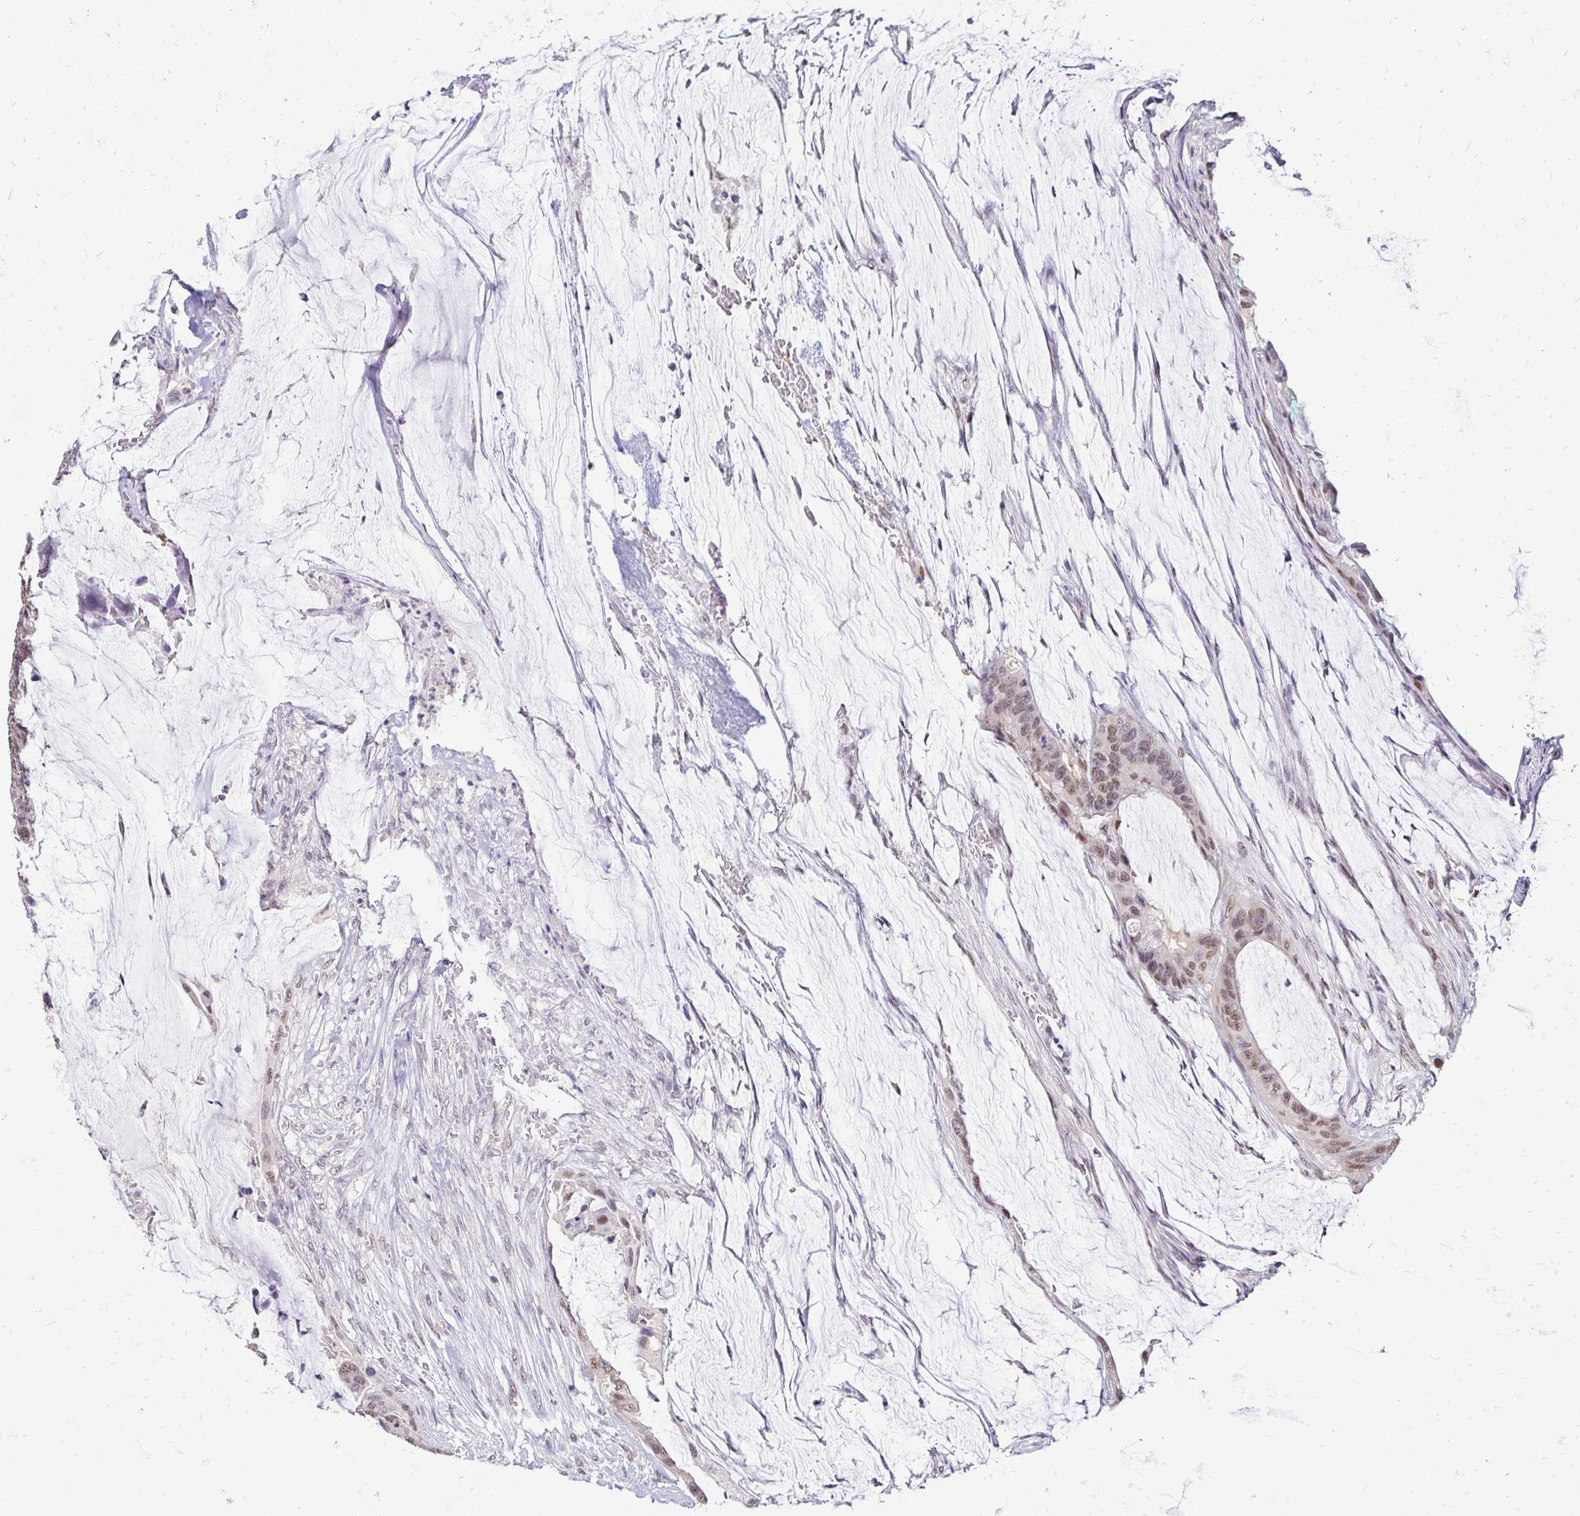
{"staining": {"intensity": "moderate", "quantity": "25%-75%", "location": "nuclear"}, "tissue": "colorectal cancer", "cell_type": "Tumor cells", "image_type": "cancer", "snomed": [{"axis": "morphology", "description": "Adenocarcinoma, NOS"}, {"axis": "topography", "description": "Rectum"}], "caption": "High-magnification brightfield microscopy of adenocarcinoma (colorectal) stained with DAB (brown) and counterstained with hematoxylin (blue). tumor cells exhibit moderate nuclear staining is seen in about25%-75% of cells.", "gene": "RIMS4", "patient": {"sex": "female", "age": 59}}